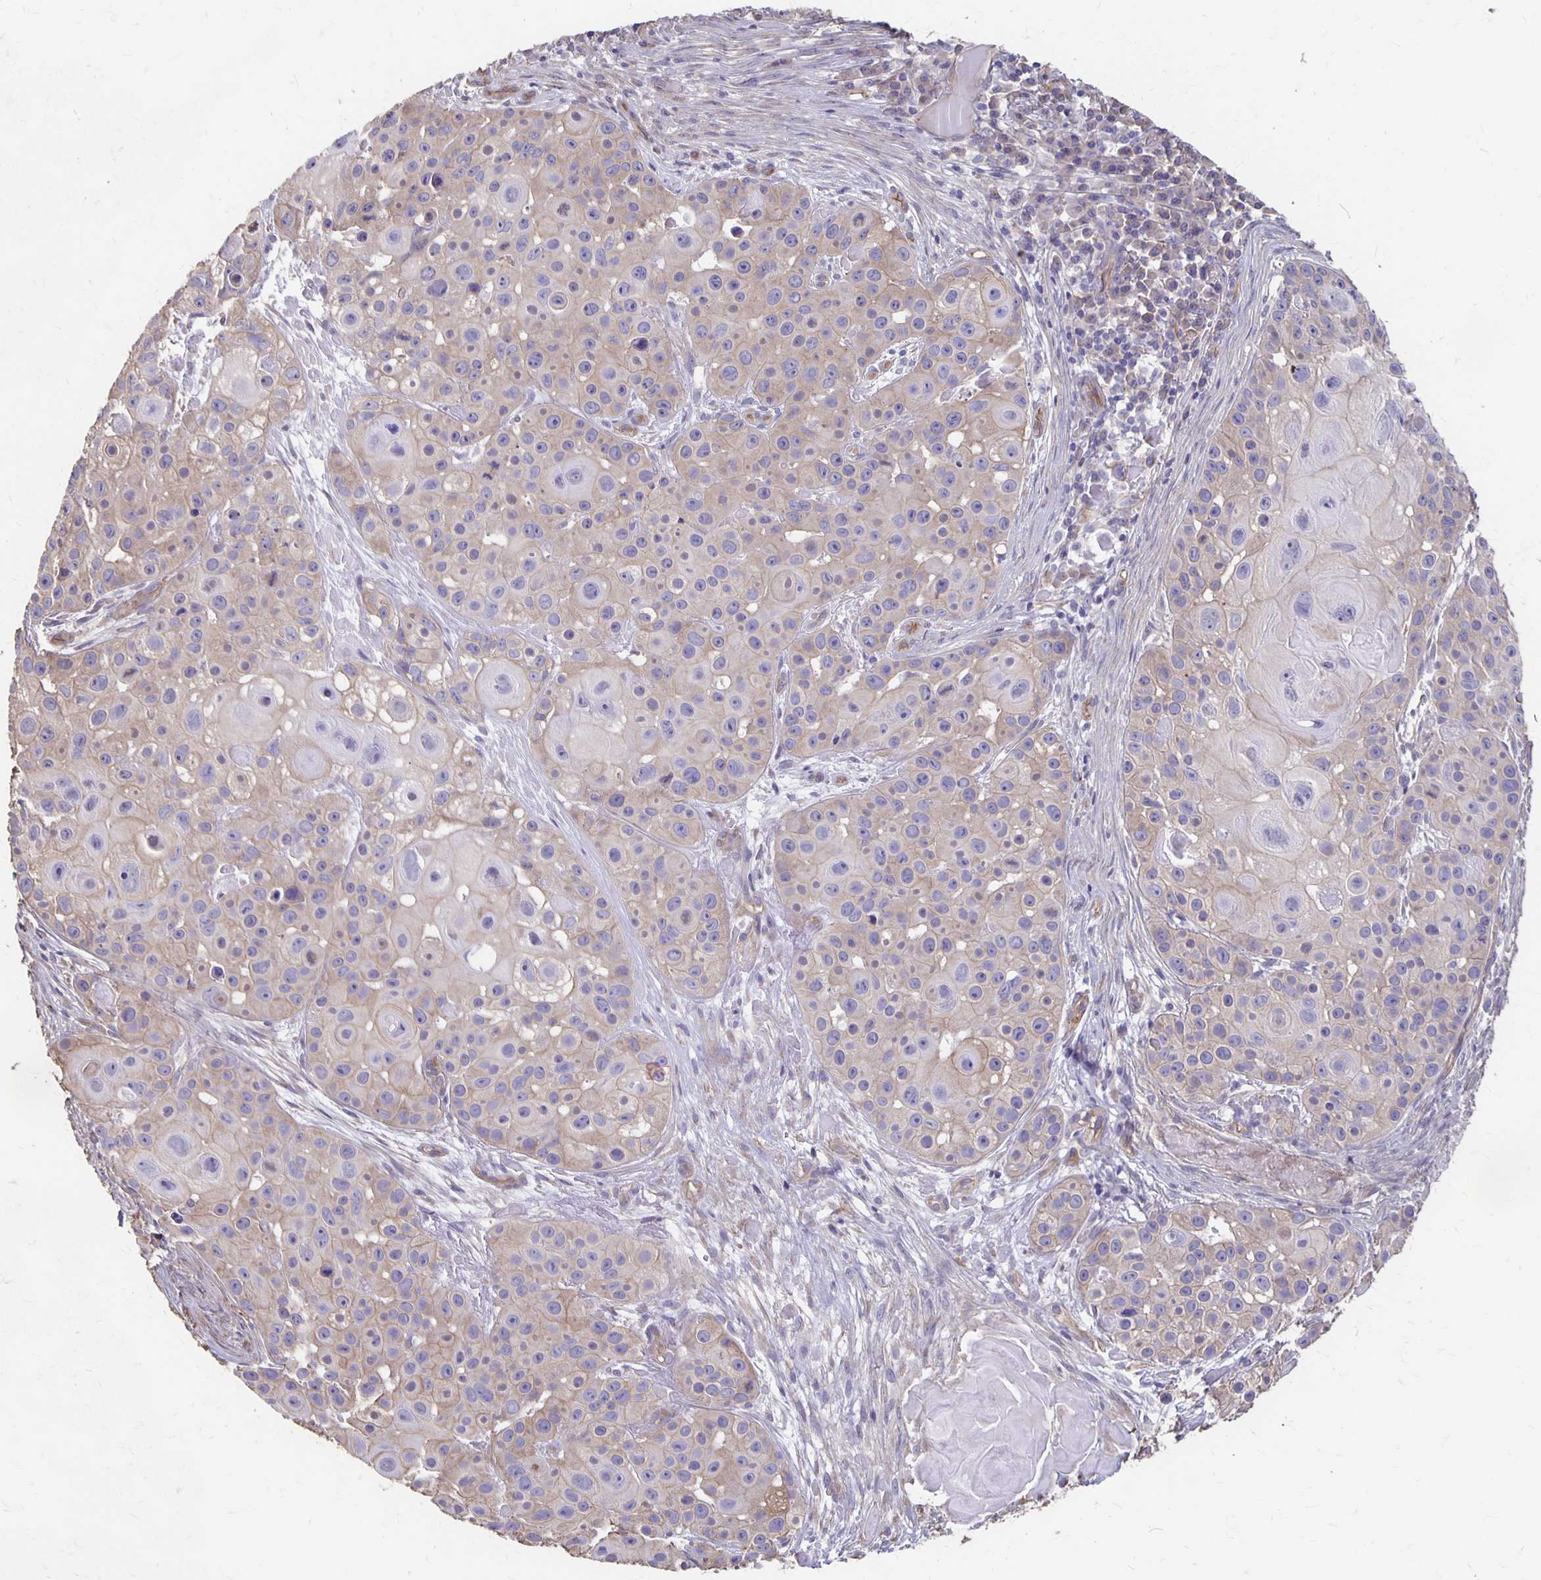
{"staining": {"intensity": "weak", "quantity": "<25%", "location": "cytoplasmic/membranous"}, "tissue": "skin cancer", "cell_type": "Tumor cells", "image_type": "cancer", "snomed": [{"axis": "morphology", "description": "Squamous cell carcinoma, NOS"}, {"axis": "topography", "description": "Skin"}], "caption": "Tumor cells show no significant protein positivity in skin cancer. The staining was performed using DAB (3,3'-diaminobenzidine) to visualize the protein expression in brown, while the nuclei were stained in blue with hematoxylin (Magnification: 20x).", "gene": "PPP1R3E", "patient": {"sex": "male", "age": 92}}